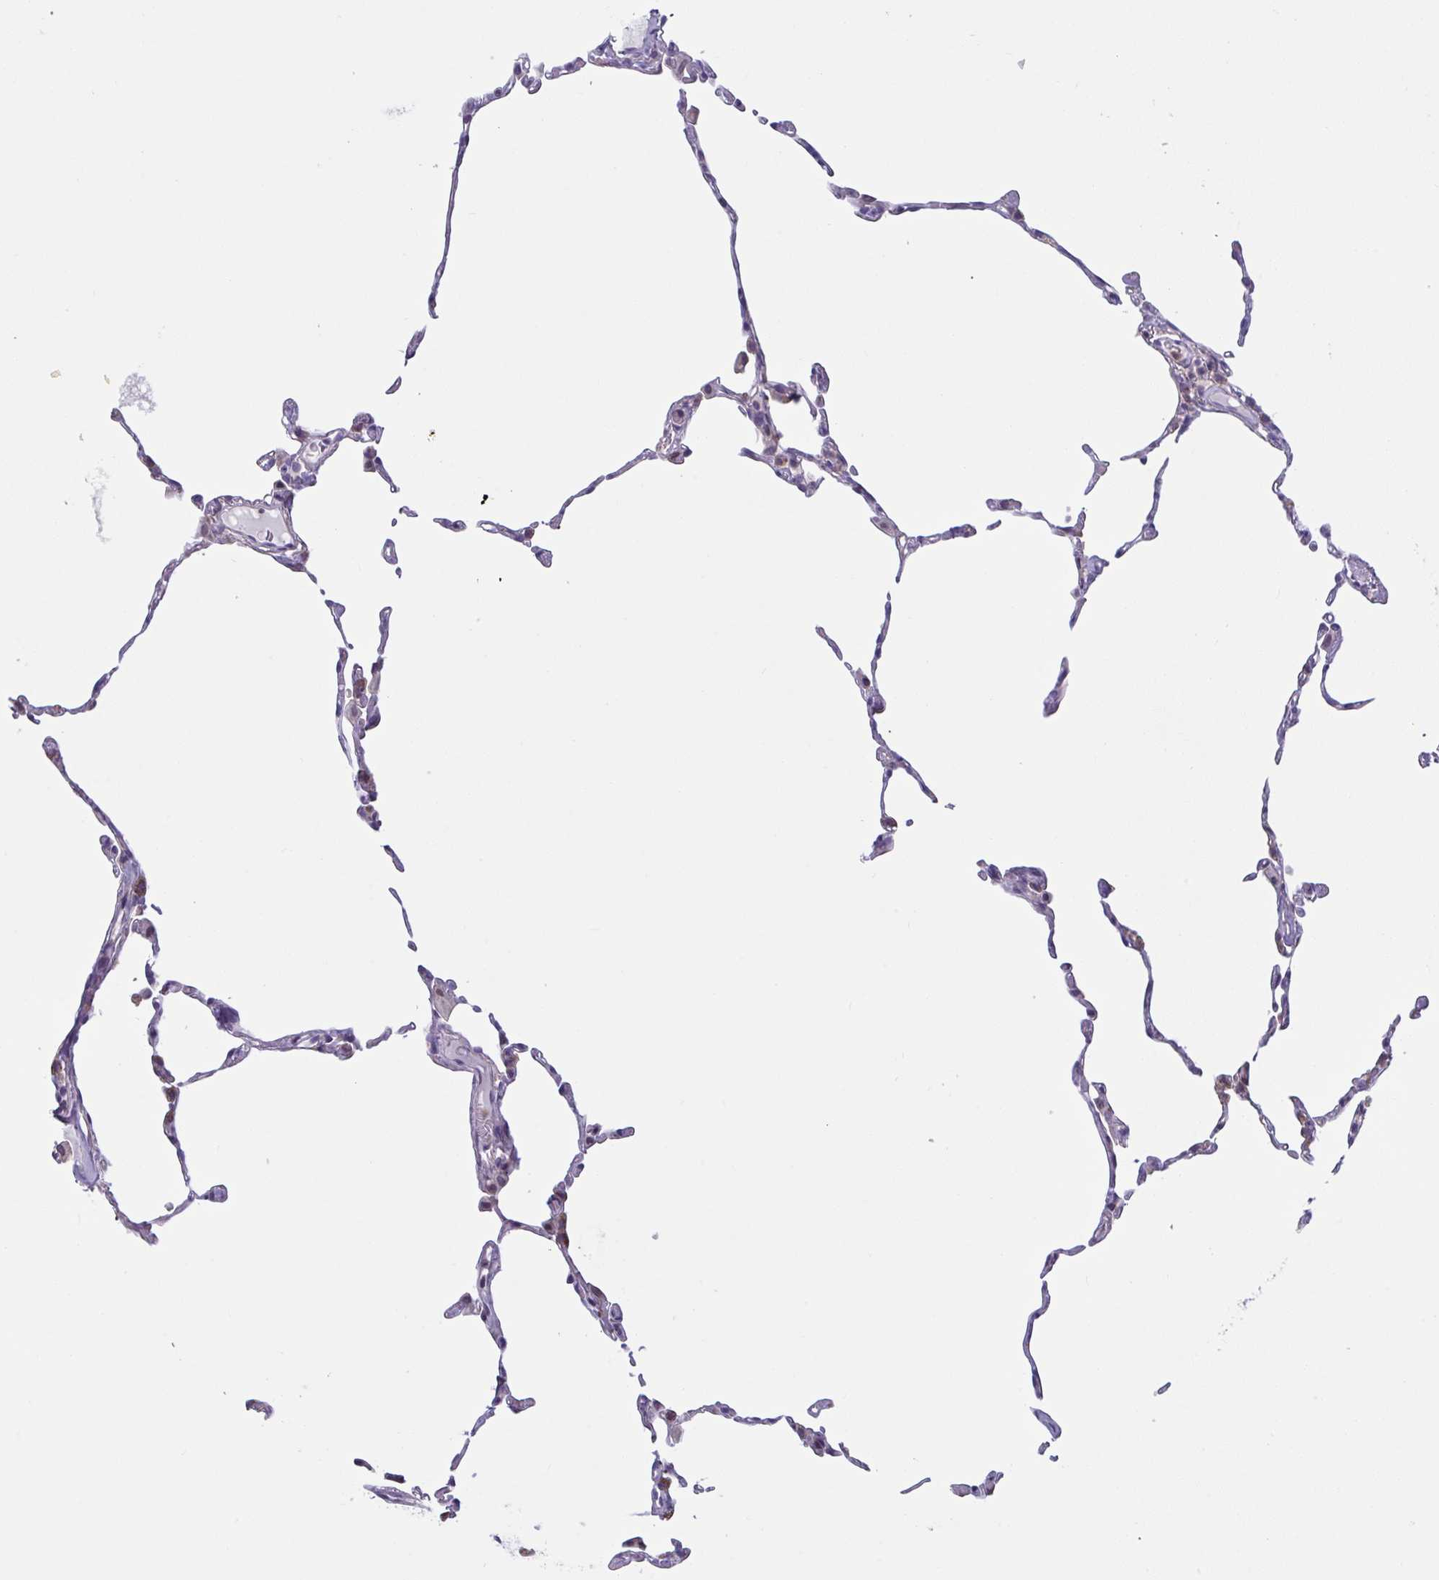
{"staining": {"intensity": "moderate", "quantity": "<25%", "location": "cytoplasmic/membranous"}, "tissue": "lung", "cell_type": "Alveolar cells", "image_type": "normal", "snomed": [{"axis": "morphology", "description": "Normal tissue, NOS"}, {"axis": "topography", "description": "Lung"}], "caption": "IHC of unremarkable human lung displays low levels of moderate cytoplasmic/membranous staining in about <25% of alveolar cells.", "gene": "TANK", "patient": {"sex": "female", "age": 57}}